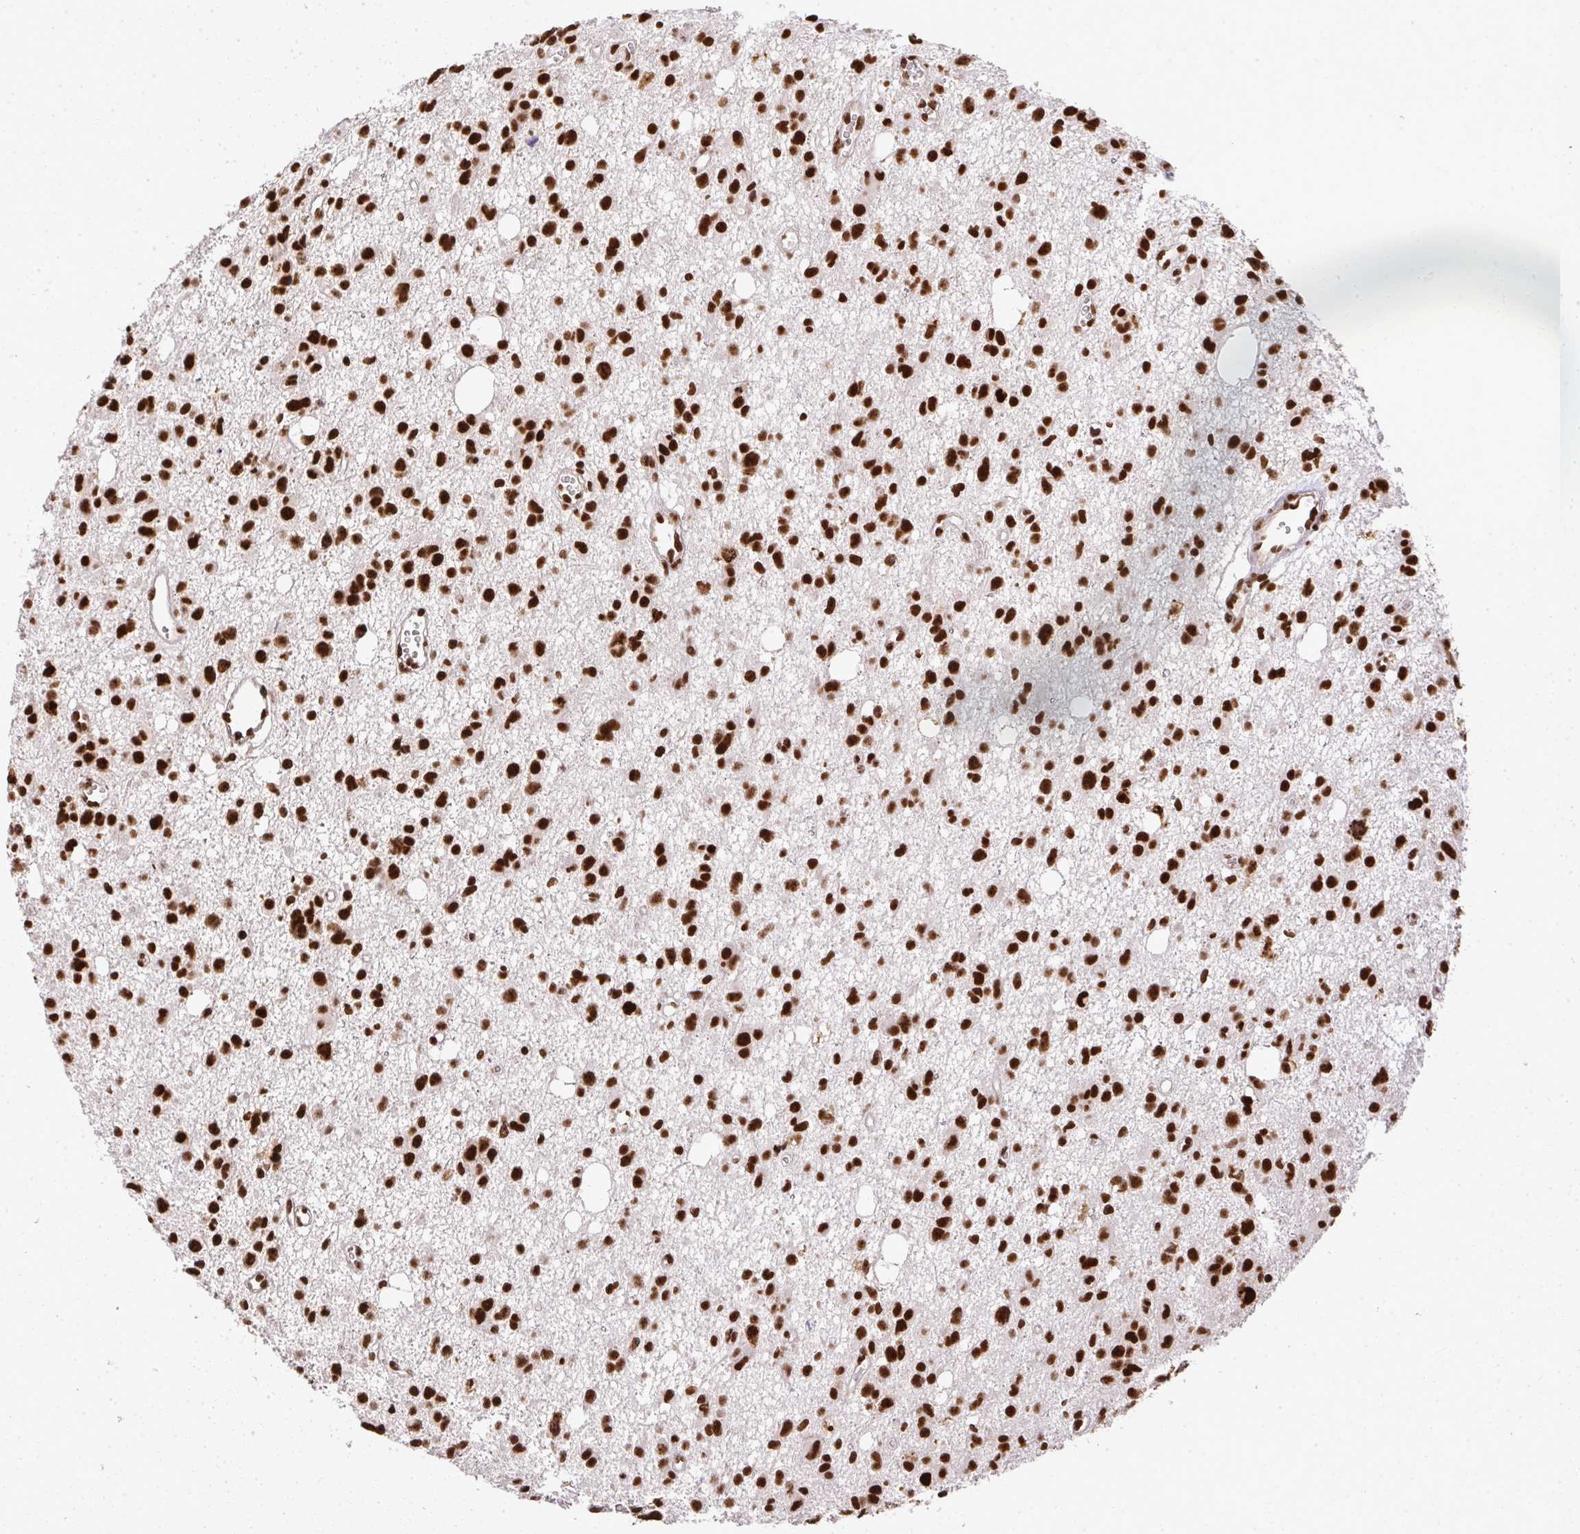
{"staining": {"intensity": "strong", "quantity": ">75%", "location": "nuclear"}, "tissue": "glioma", "cell_type": "Tumor cells", "image_type": "cancer", "snomed": [{"axis": "morphology", "description": "Glioma, malignant, High grade"}, {"axis": "topography", "description": "Brain"}], "caption": "A micrograph showing strong nuclear staining in approximately >75% of tumor cells in high-grade glioma (malignant), as visualized by brown immunohistochemical staining.", "gene": "U2AF1", "patient": {"sex": "male", "age": 23}}